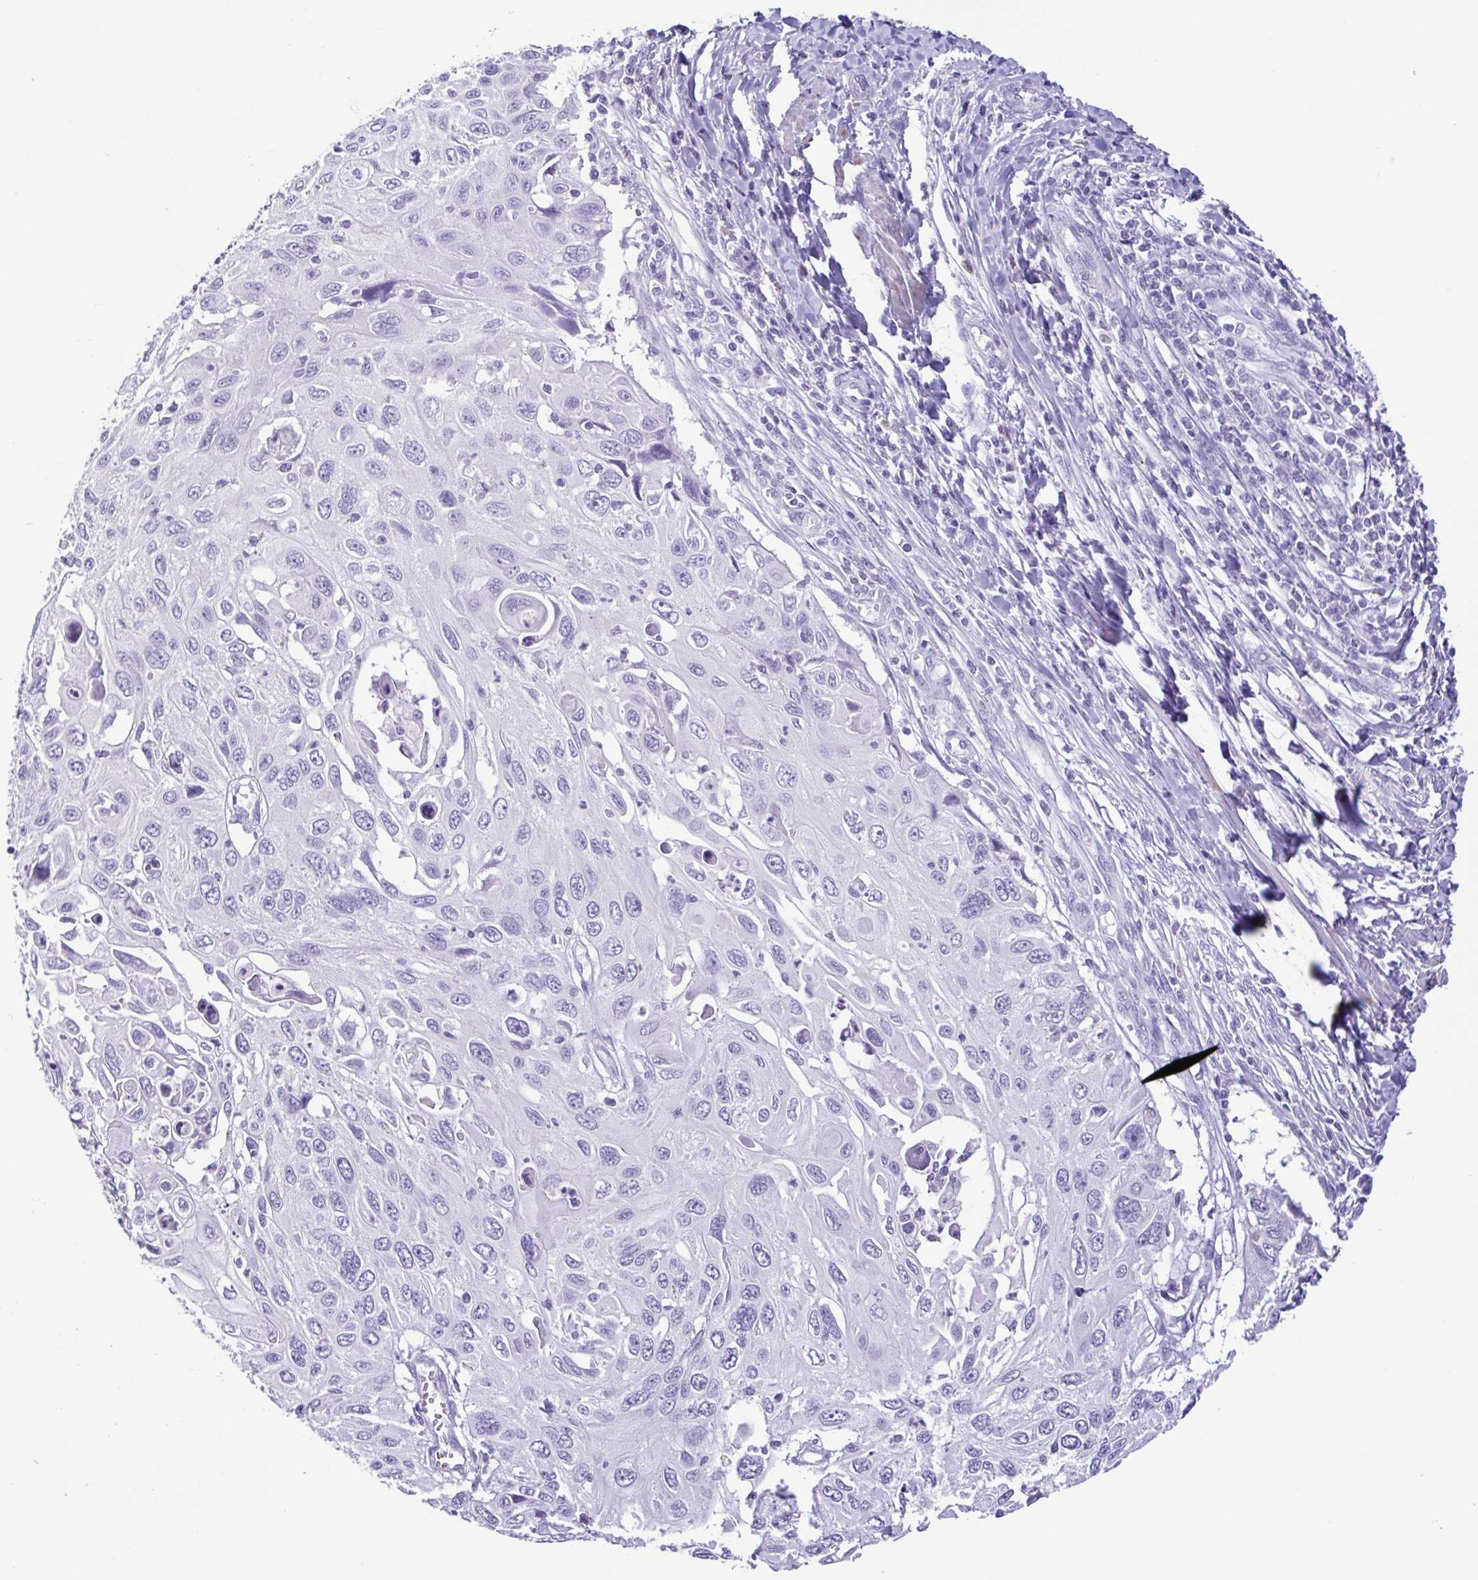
{"staining": {"intensity": "negative", "quantity": "none", "location": "none"}, "tissue": "cervical cancer", "cell_type": "Tumor cells", "image_type": "cancer", "snomed": [{"axis": "morphology", "description": "Squamous cell carcinoma, NOS"}, {"axis": "topography", "description": "Cervix"}], "caption": "The immunohistochemistry (IHC) histopathology image has no significant expression in tumor cells of squamous cell carcinoma (cervical) tissue.", "gene": "CBY2", "patient": {"sex": "female", "age": 70}}